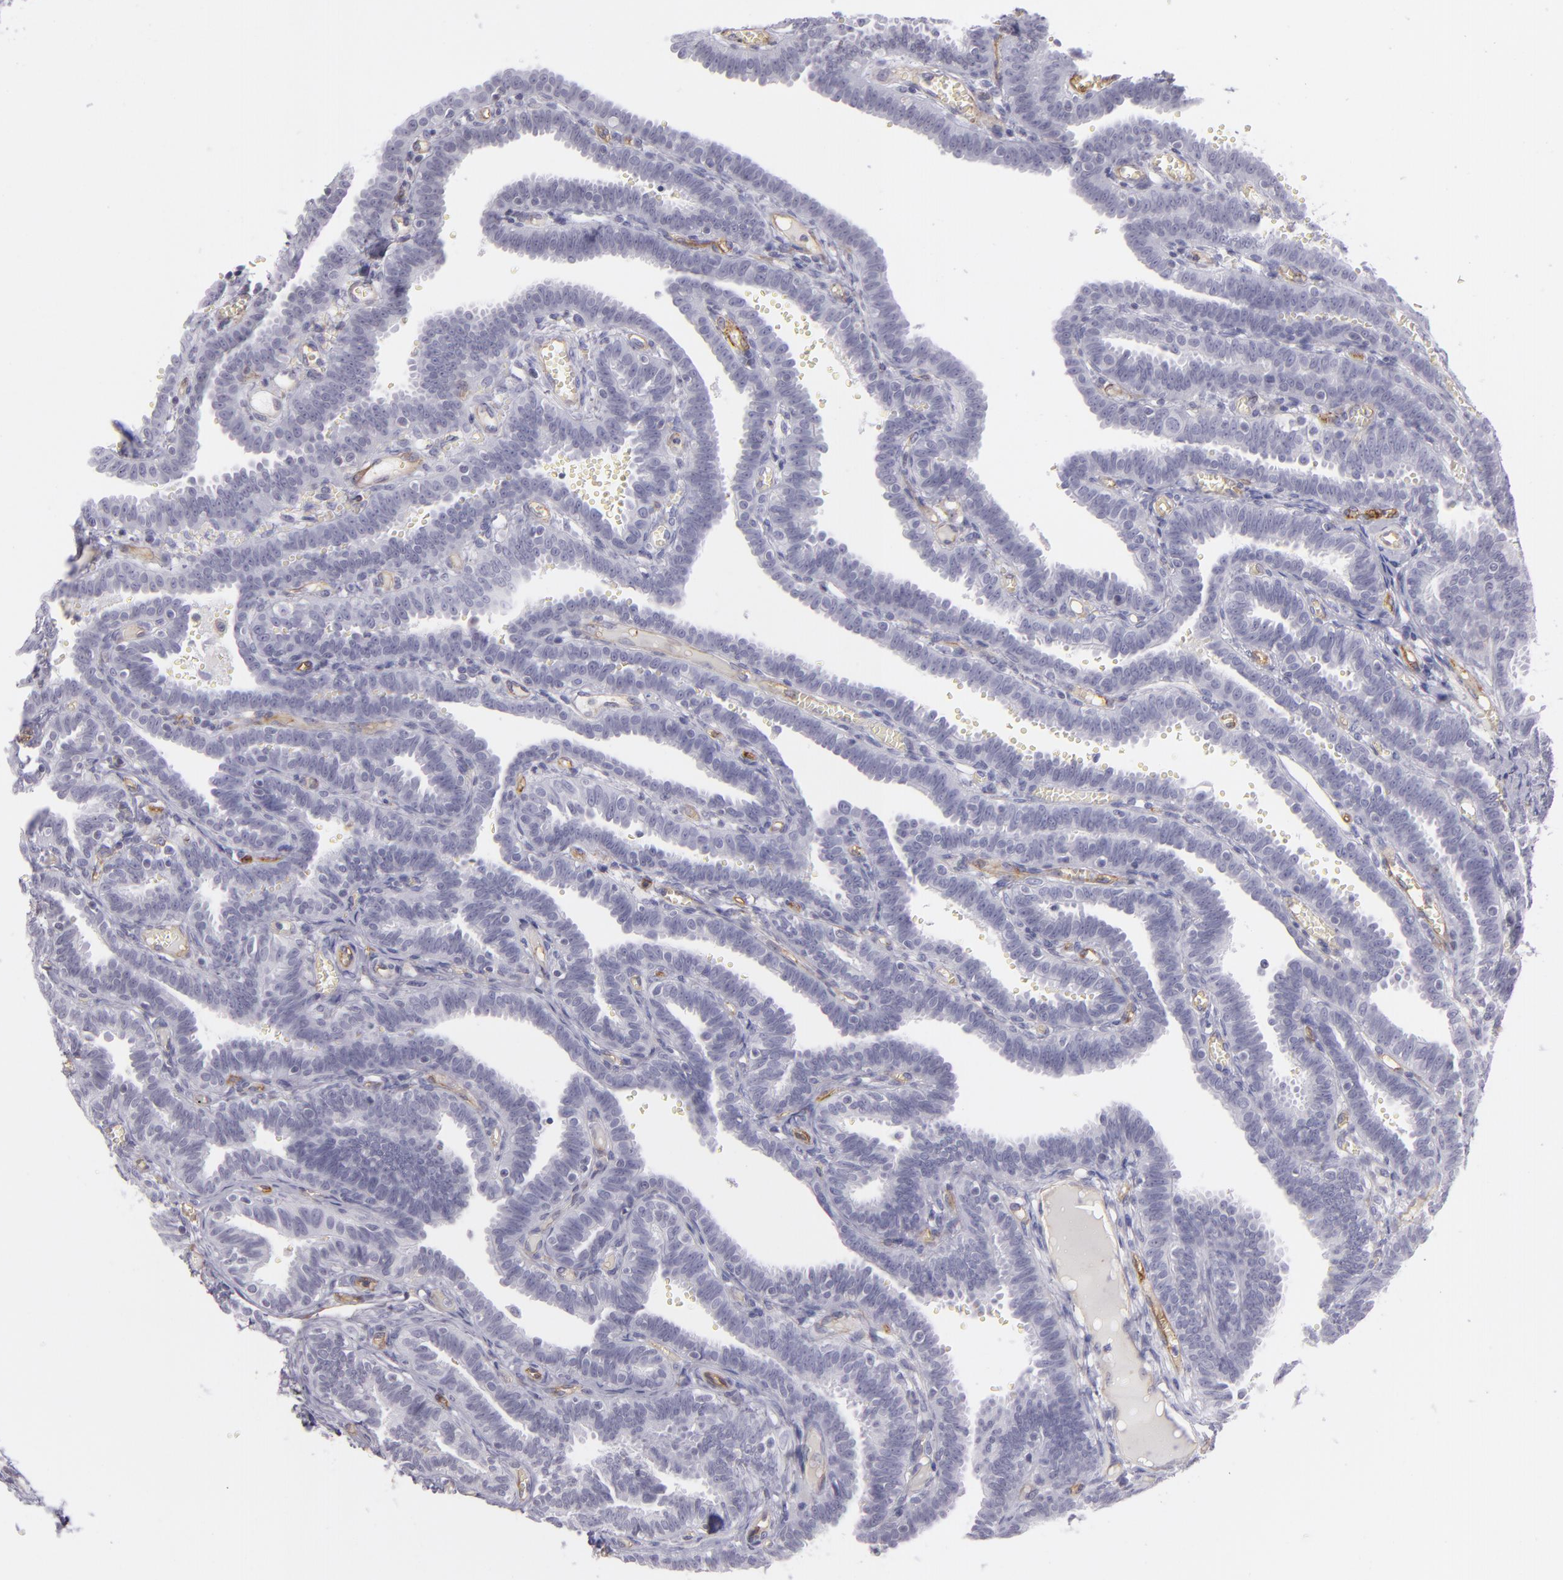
{"staining": {"intensity": "negative", "quantity": "none", "location": "none"}, "tissue": "fallopian tube", "cell_type": "Glandular cells", "image_type": "normal", "snomed": [{"axis": "morphology", "description": "Normal tissue, NOS"}, {"axis": "topography", "description": "Fallopian tube"}], "caption": "Glandular cells are negative for brown protein staining in unremarkable fallopian tube. (DAB IHC visualized using brightfield microscopy, high magnification).", "gene": "THBD", "patient": {"sex": "female", "age": 29}}